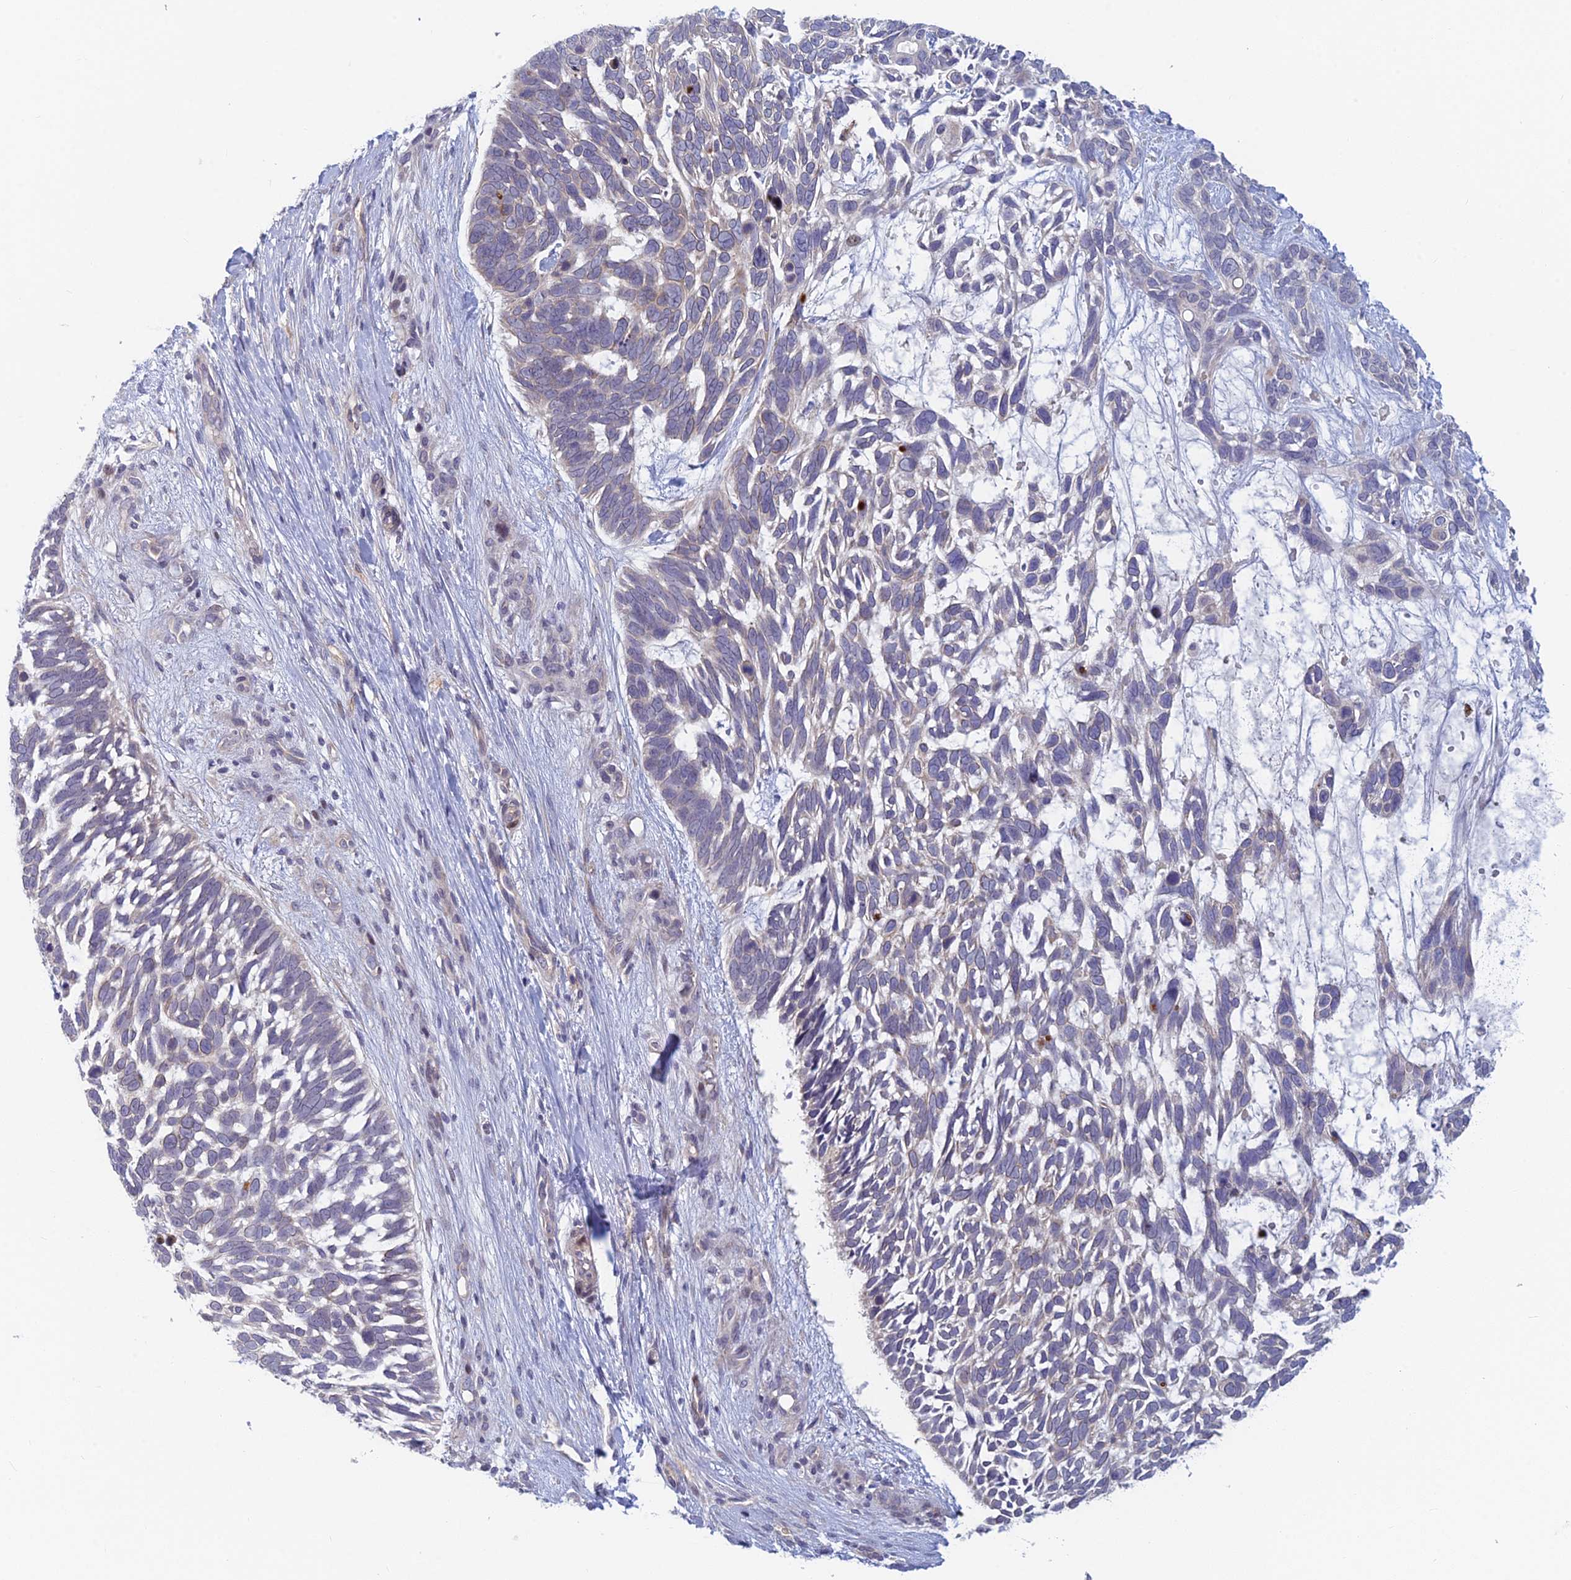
{"staining": {"intensity": "negative", "quantity": "none", "location": "none"}, "tissue": "skin cancer", "cell_type": "Tumor cells", "image_type": "cancer", "snomed": [{"axis": "morphology", "description": "Basal cell carcinoma"}, {"axis": "topography", "description": "Skin"}], "caption": "IHC of skin basal cell carcinoma demonstrates no positivity in tumor cells.", "gene": "PPP1R26", "patient": {"sex": "male", "age": 88}}